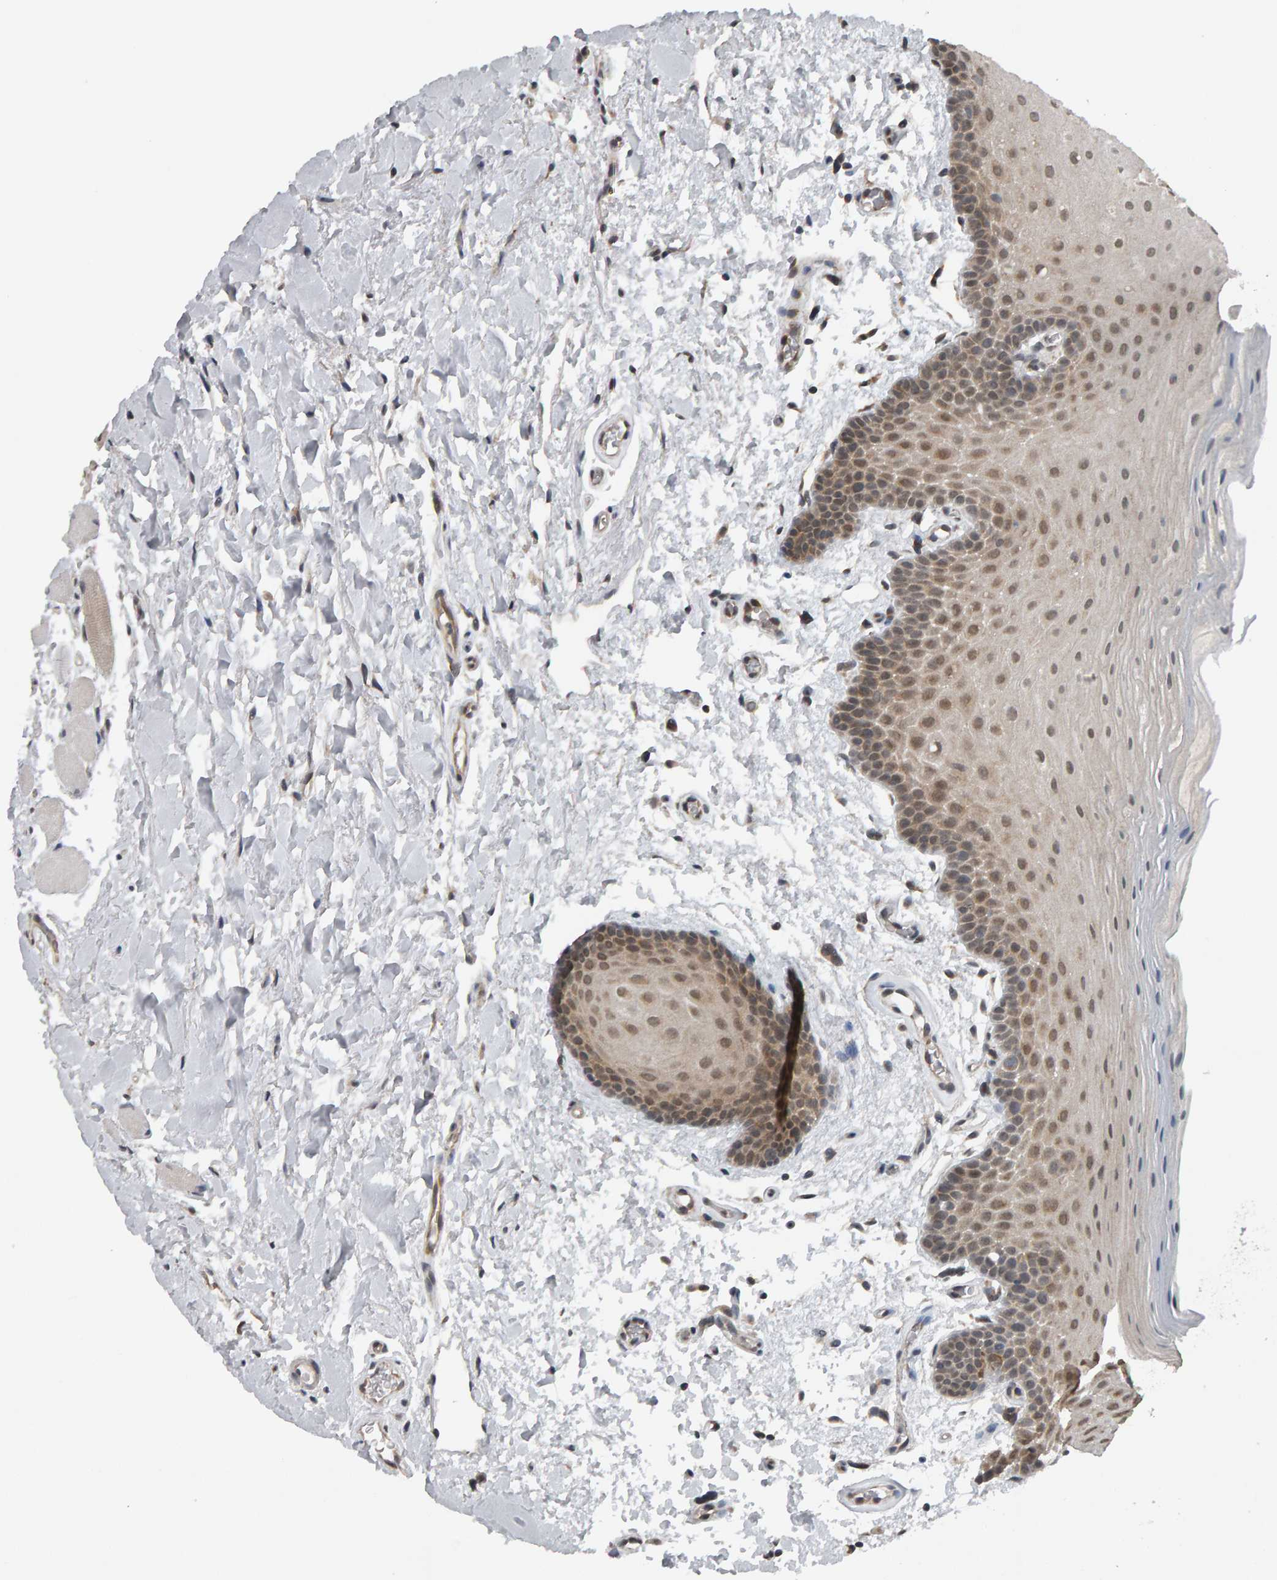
{"staining": {"intensity": "moderate", "quantity": "25%-75%", "location": "nuclear"}, "tissue": "oral mucosa", "cell_type": "Squamous epithelial cells", "image_type": "normal", "snomed": [{"axis": "morphology", "description": "Normal tissue, NOS"}, {"axis": "topography", "description": "Oral tissue"}], "caption": "Immunohistochemical staining of benign human oral mucosa reveals moderate nuclear protein staining in about 25%-75% of squamous epithelial cells. The staining is performed using DAB (3,3'-diaminobenzidine) brown chromogen to label protein expression. The nuclei are counter-stained blue using hematoxylin.", "gene": "COASY", "patient": {"sex": "male", "age": 62}}